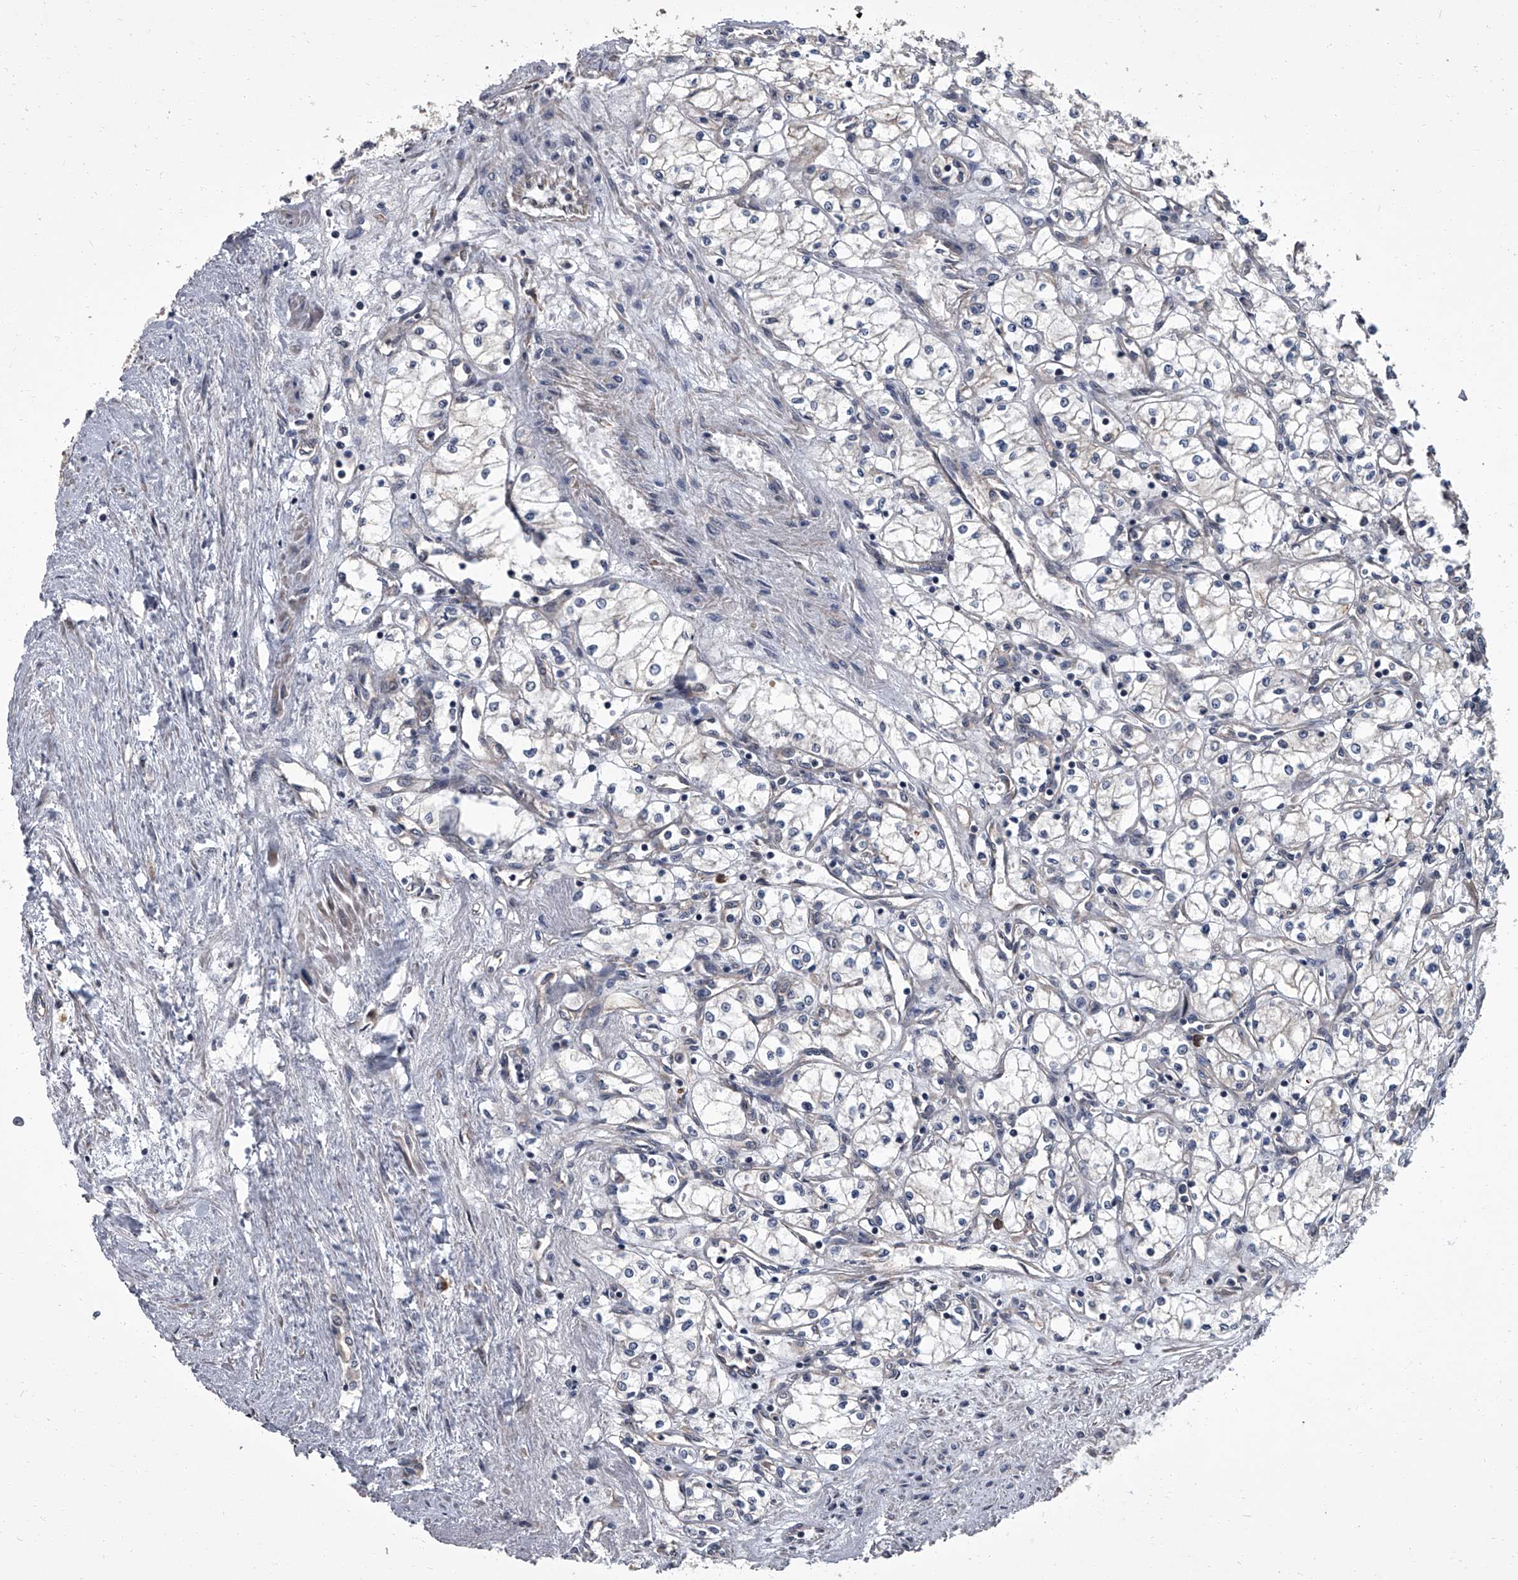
{"staining": {"intensity": "negative", "quantity": "none", "location": "none"}, "tissue": "renal cancer", "cell_type": "Tumor cells", "image_type": "cancer", "snomed": [{"axis": "morphology", "description": "Adenocarcinoma, NOS"}, {"axis": "topography", "description": "Kidney"}], "caption": "Human renal adenocarcinoma stained for a protein using IHC exhibits no expression in tumor cells.", "gene": "SIRT4", "patient": {"sex": "male", "age": 59}}